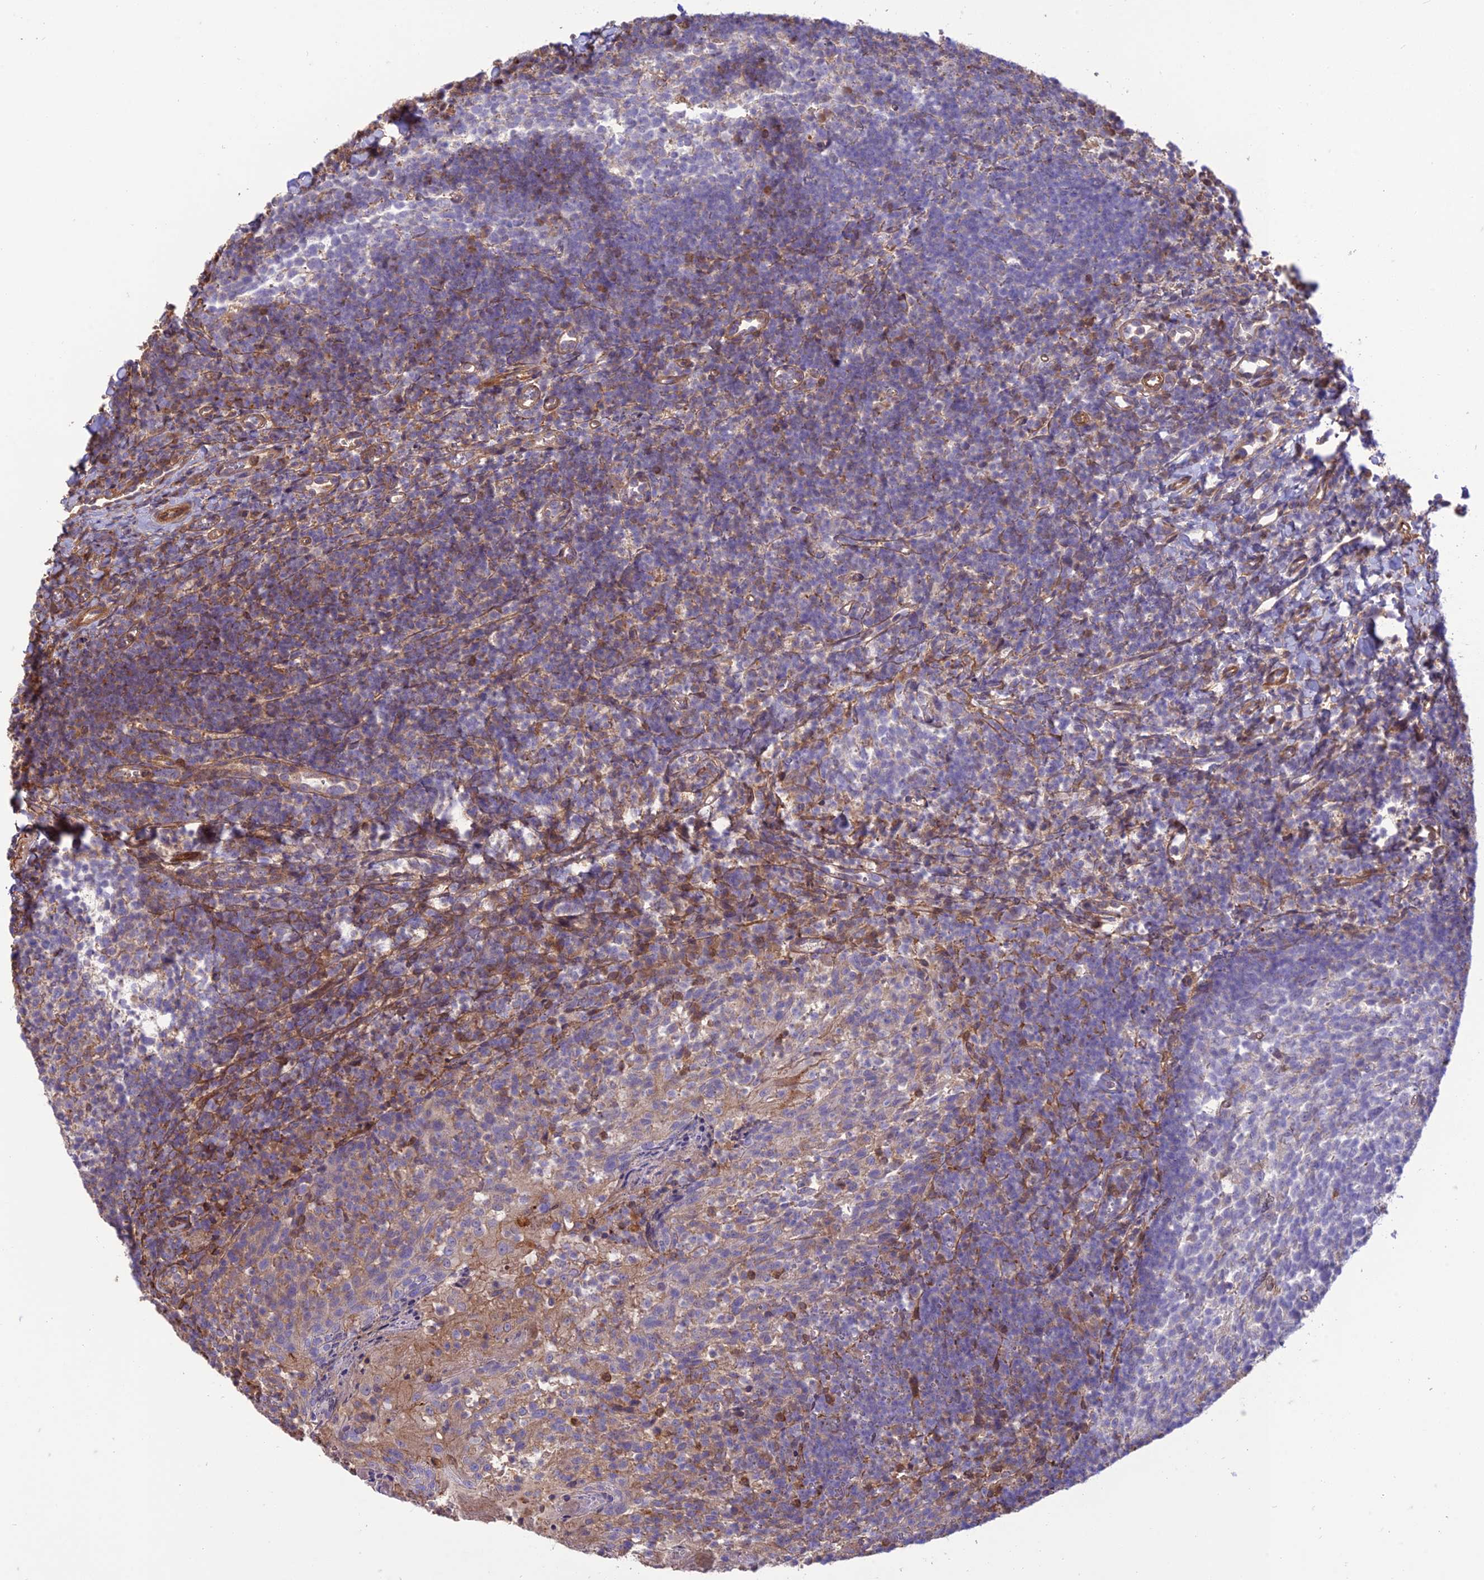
{"staining": {"intensity": "negative", "quantity": "none", "location": "none"}, "tissue": "tonsil", "cell_type": "Germinal center cells", "image_type": "normal", "snomed": [{"axis": "morphology", "description": "Normal tissue, NOS"}, {"axis": "topography", "description": "Tonsil"}], "caption": "Germinal center cells are negative for brown protein staining in benign tonsil. Nuclei are stained in blue.", "gene": "HPSE2", "patient": {"sex": "female", "age": 10}}